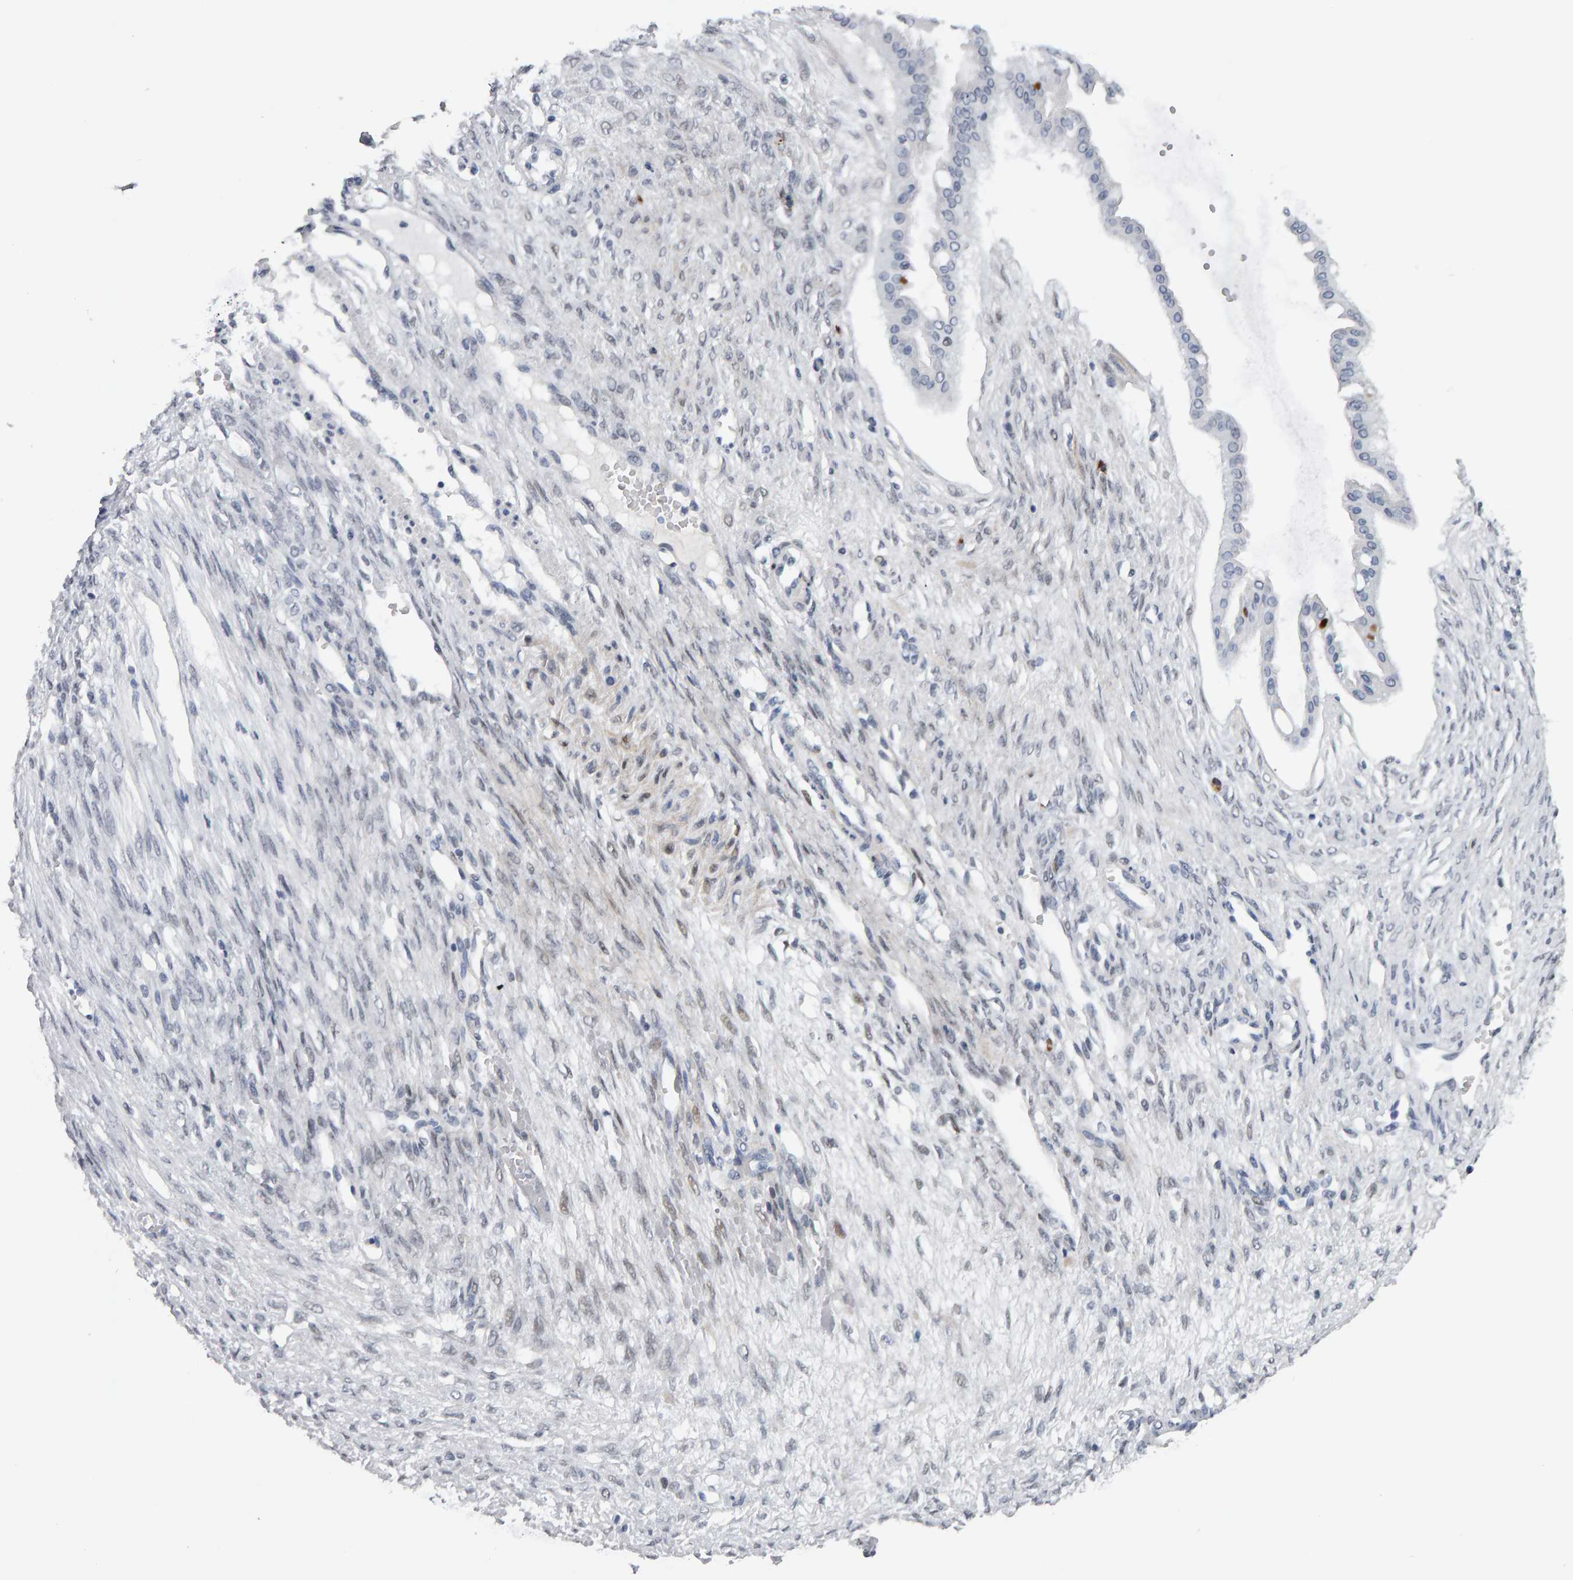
{"staining": {"intensity": "negative", "quantity": "none", "location": "none"}, "tissue": "ovarian cancer", "cell_type": "Tumor cells", "image_type": "cancer", "snomed": [{"axis": "morphology", "description": "Cystadenocarcinoma, mucinous, NOS"}, {"axis": "topography", "description": "Ovary"}], "caption": "IHC image of human ovarian mucinous cystadenocarcinoma stained for a protein (brown), which exhibits no staining in tumor cells.", "gene": "IPO8", "patient": {"sex": "female", "age": 73}}